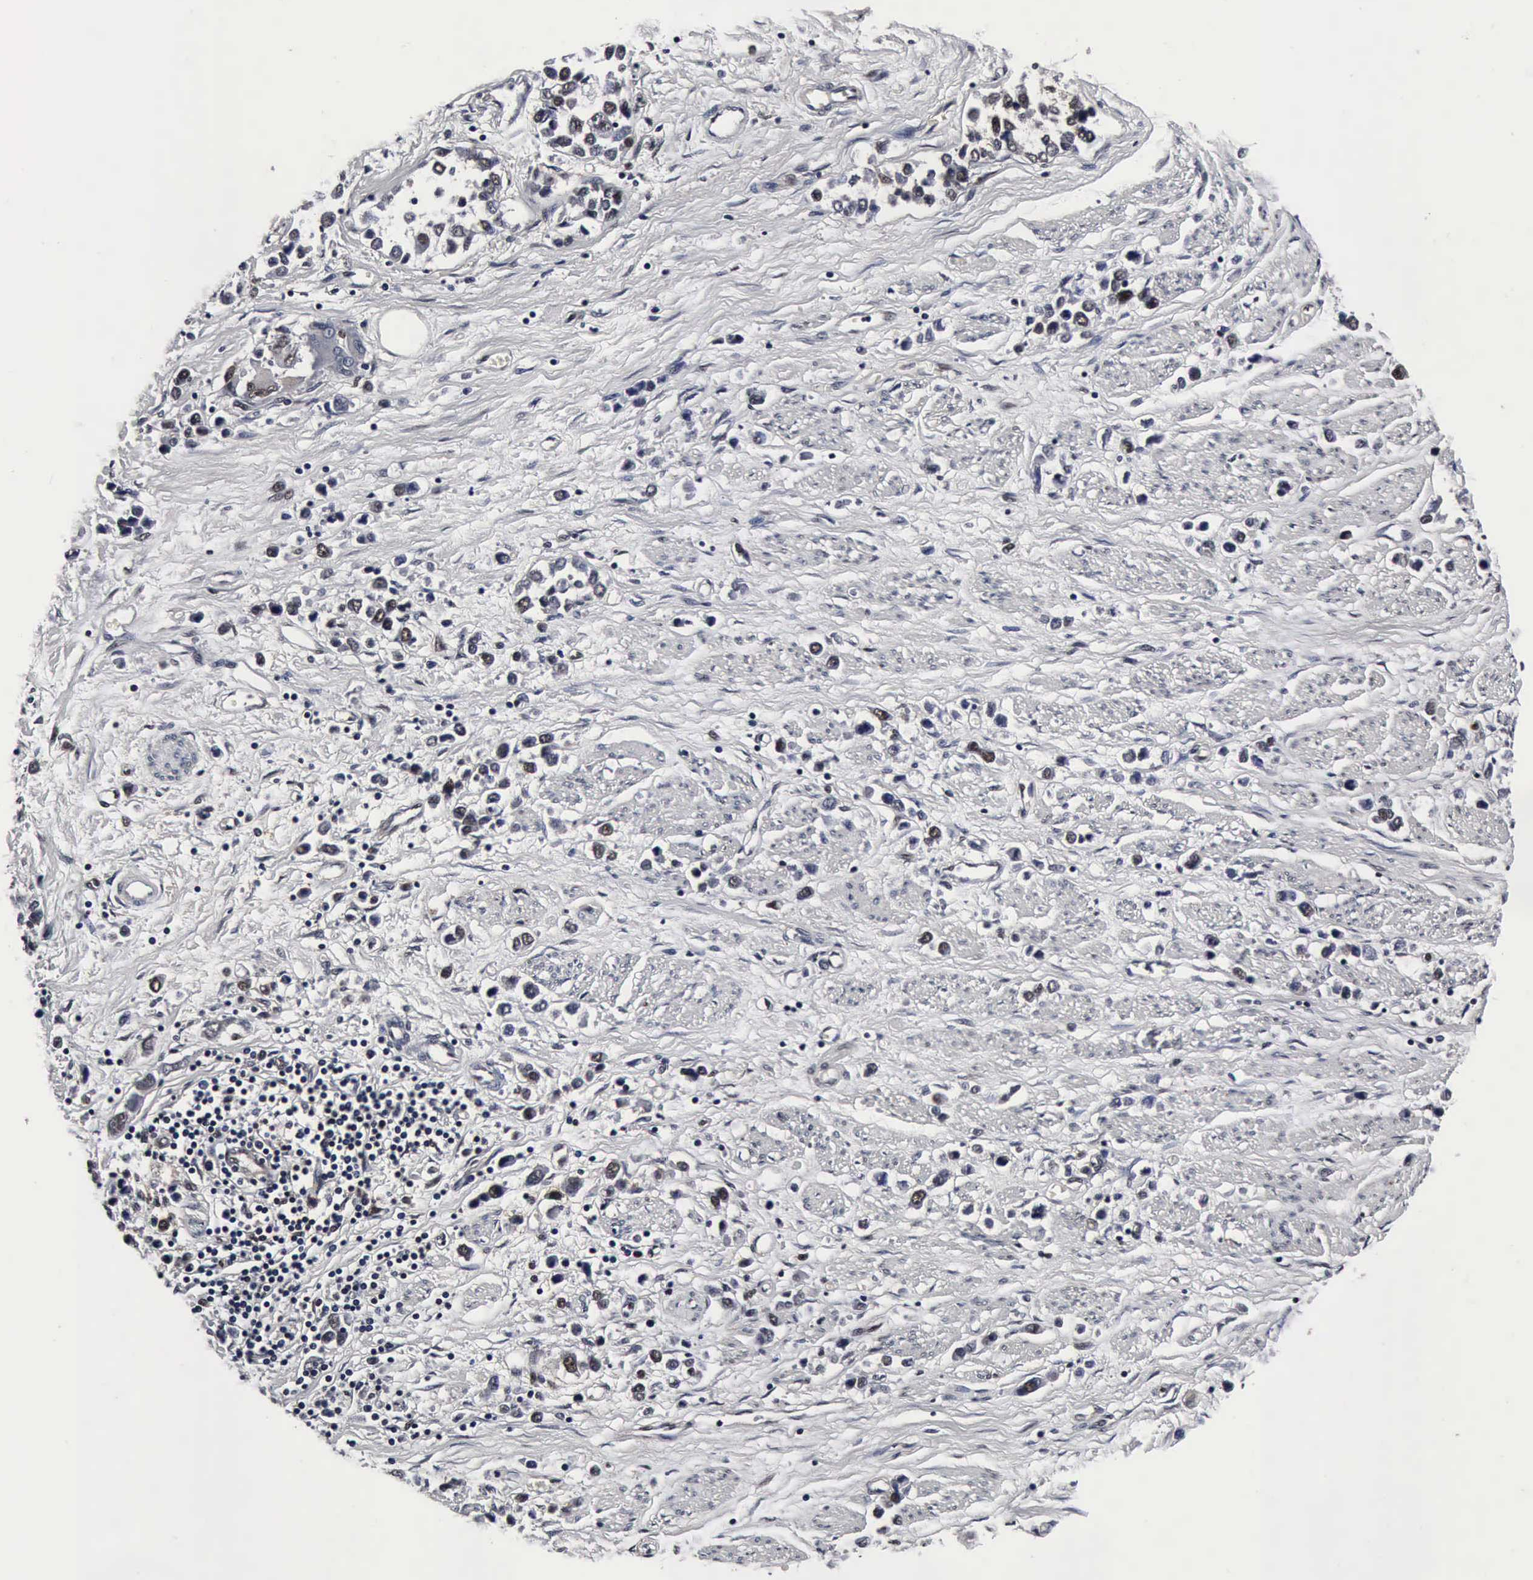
{"staining": {"intensity": "negative", "quantity": "none", "location": "none"}, "tissue": "stomach cancer", "cell_type": "Tumor cells", "image_type": "cancer", "snomed": [{"axis": "morphology", "description": "Adenocarcinoma, NOS"}, {"axis": "topography", "description": "Stomach, upper"}], "caption": "Tumor cells show no significant expression in adenocarcinoma (stomach).", "gene": "UBC", "patient": {"sex": "male", "age": 76}}